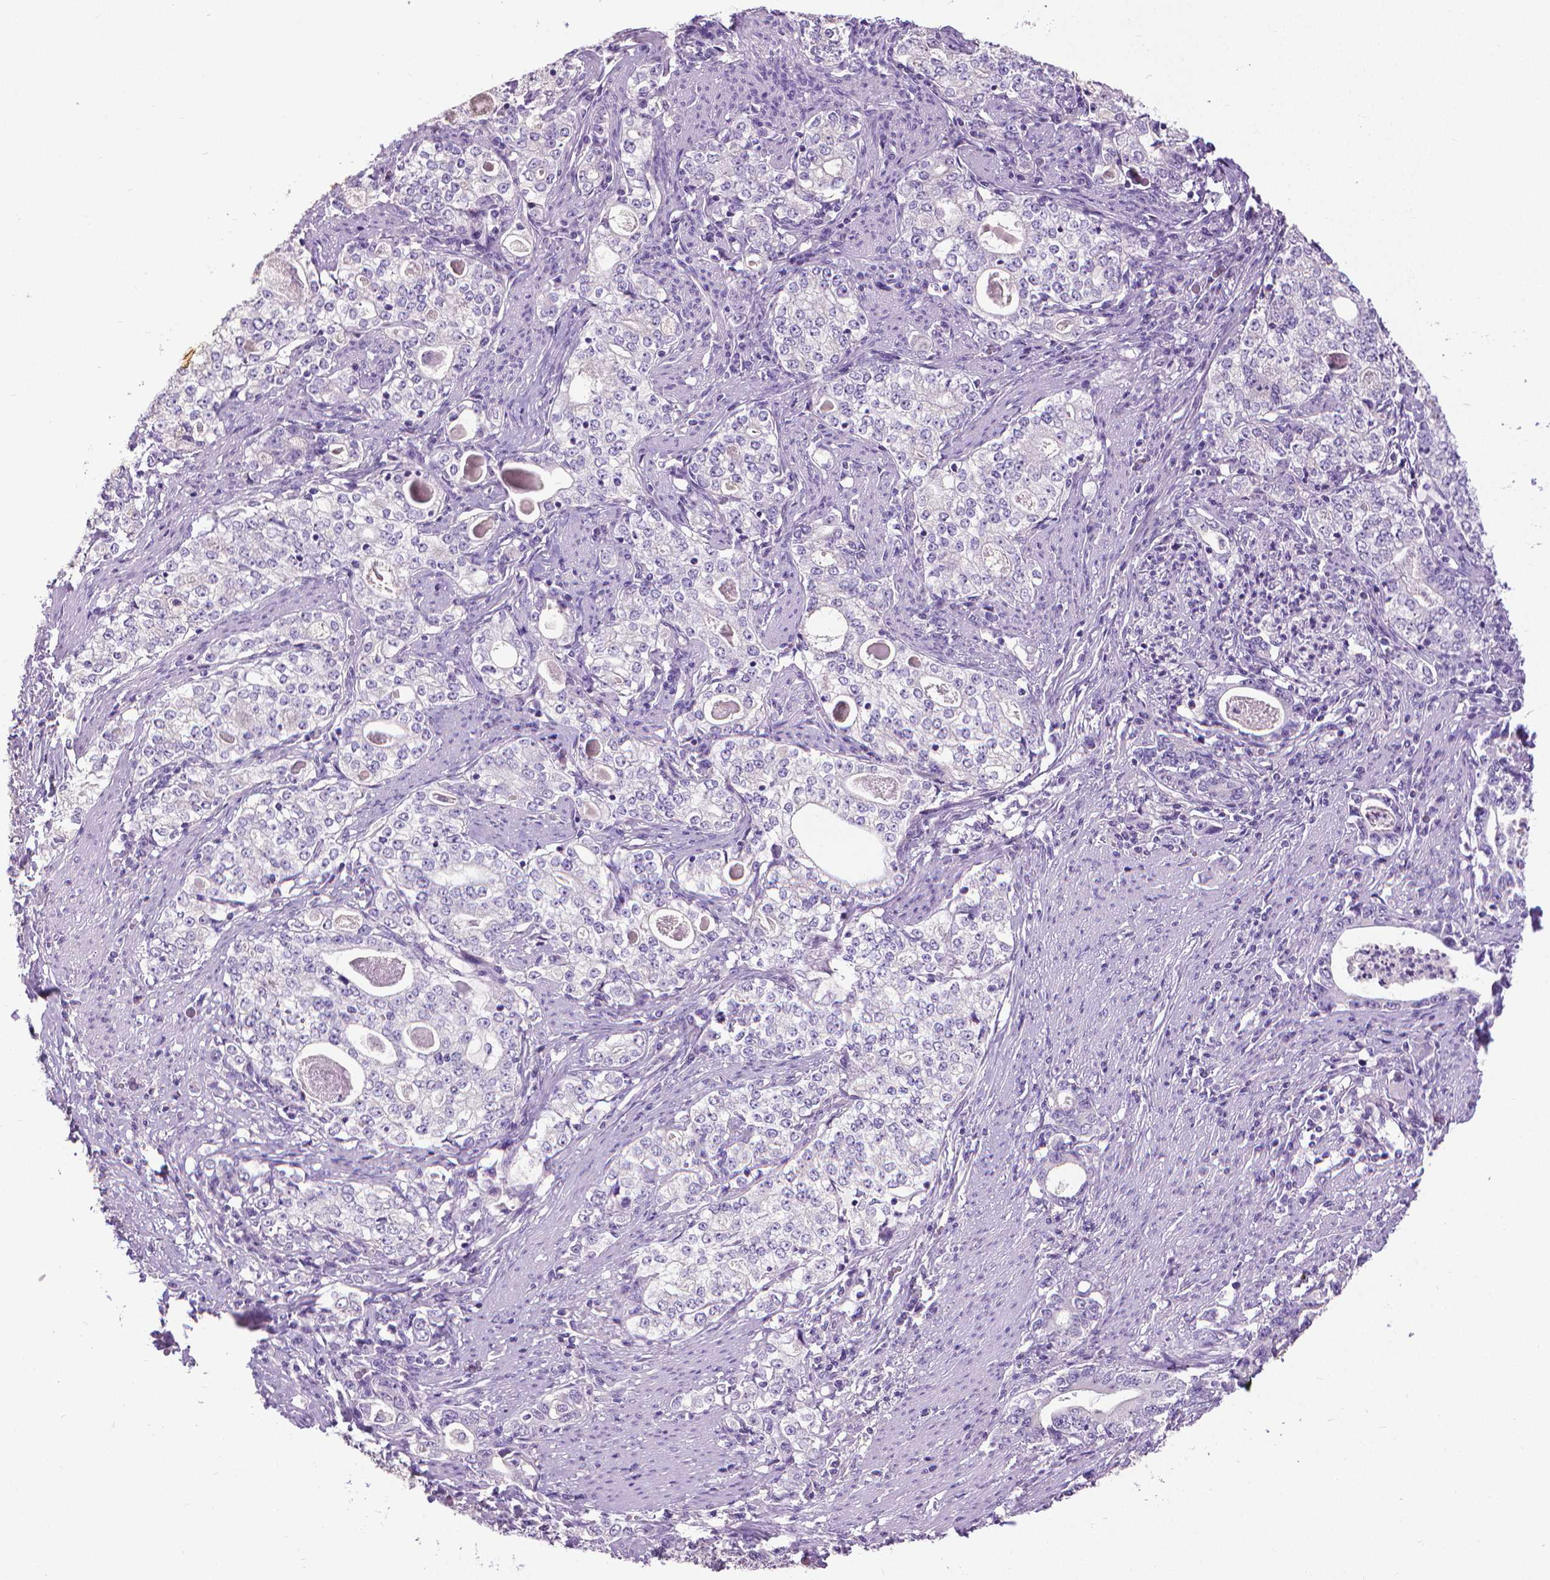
{"staining": {"intensity": "negative", "quantity": "none", "location": "none"}, "tissue": "stomach cancer", "cell_type": "Tumor cells", "image_type": "cancer", "snomed": [{"axis": "morphology", "description": "Adenocarcinoma, NOS"}, {"axis": "topography", "description": "Stomach, lower"}], "caption": "High power microscopy photomicrograph of an immunohistochemistry (IHC) histopathology image of stomach cancer, revealing no significant positivity in tumor cells.", "gene": "KRT5", "patient": {"sex": "female", "age": 72}}